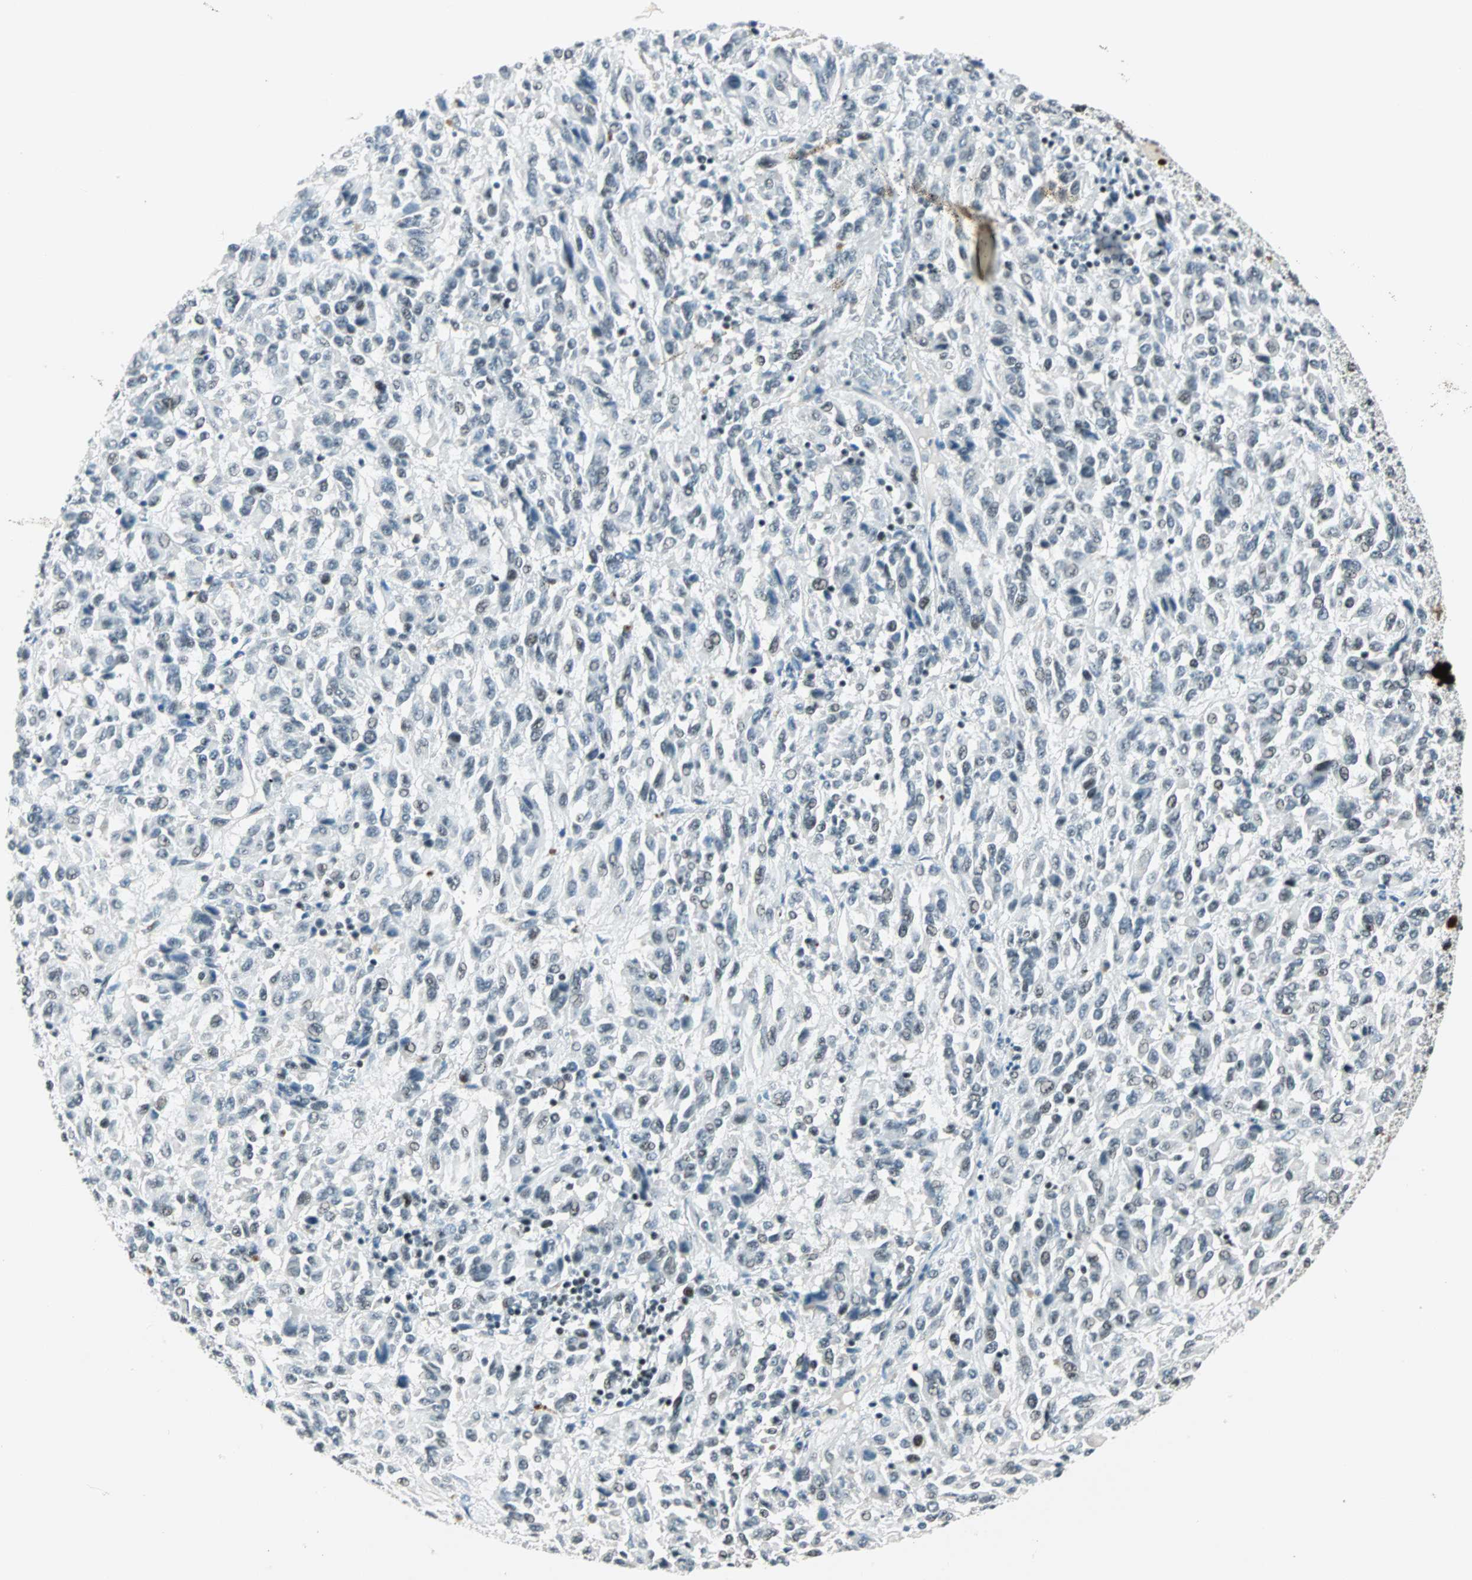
{"staining": {"intensity": "weak", "quantity": "<25%", "location": "nuclear"}, "tissue": "melanoma", "cell_type": "Tumor cells", "image_type": "cancer", "snomed": [{"axis": "morphology", "description": "Malignant melanoma, Metastatic site"}, {"axis": "topography", "description": "Lung"}], "caption": "The histopathology image displays no staining of tumor cells in malignant melanoma (metastatic site).", "gene": "SIN3A", "patient": {"sex": "male", "age": 64}}